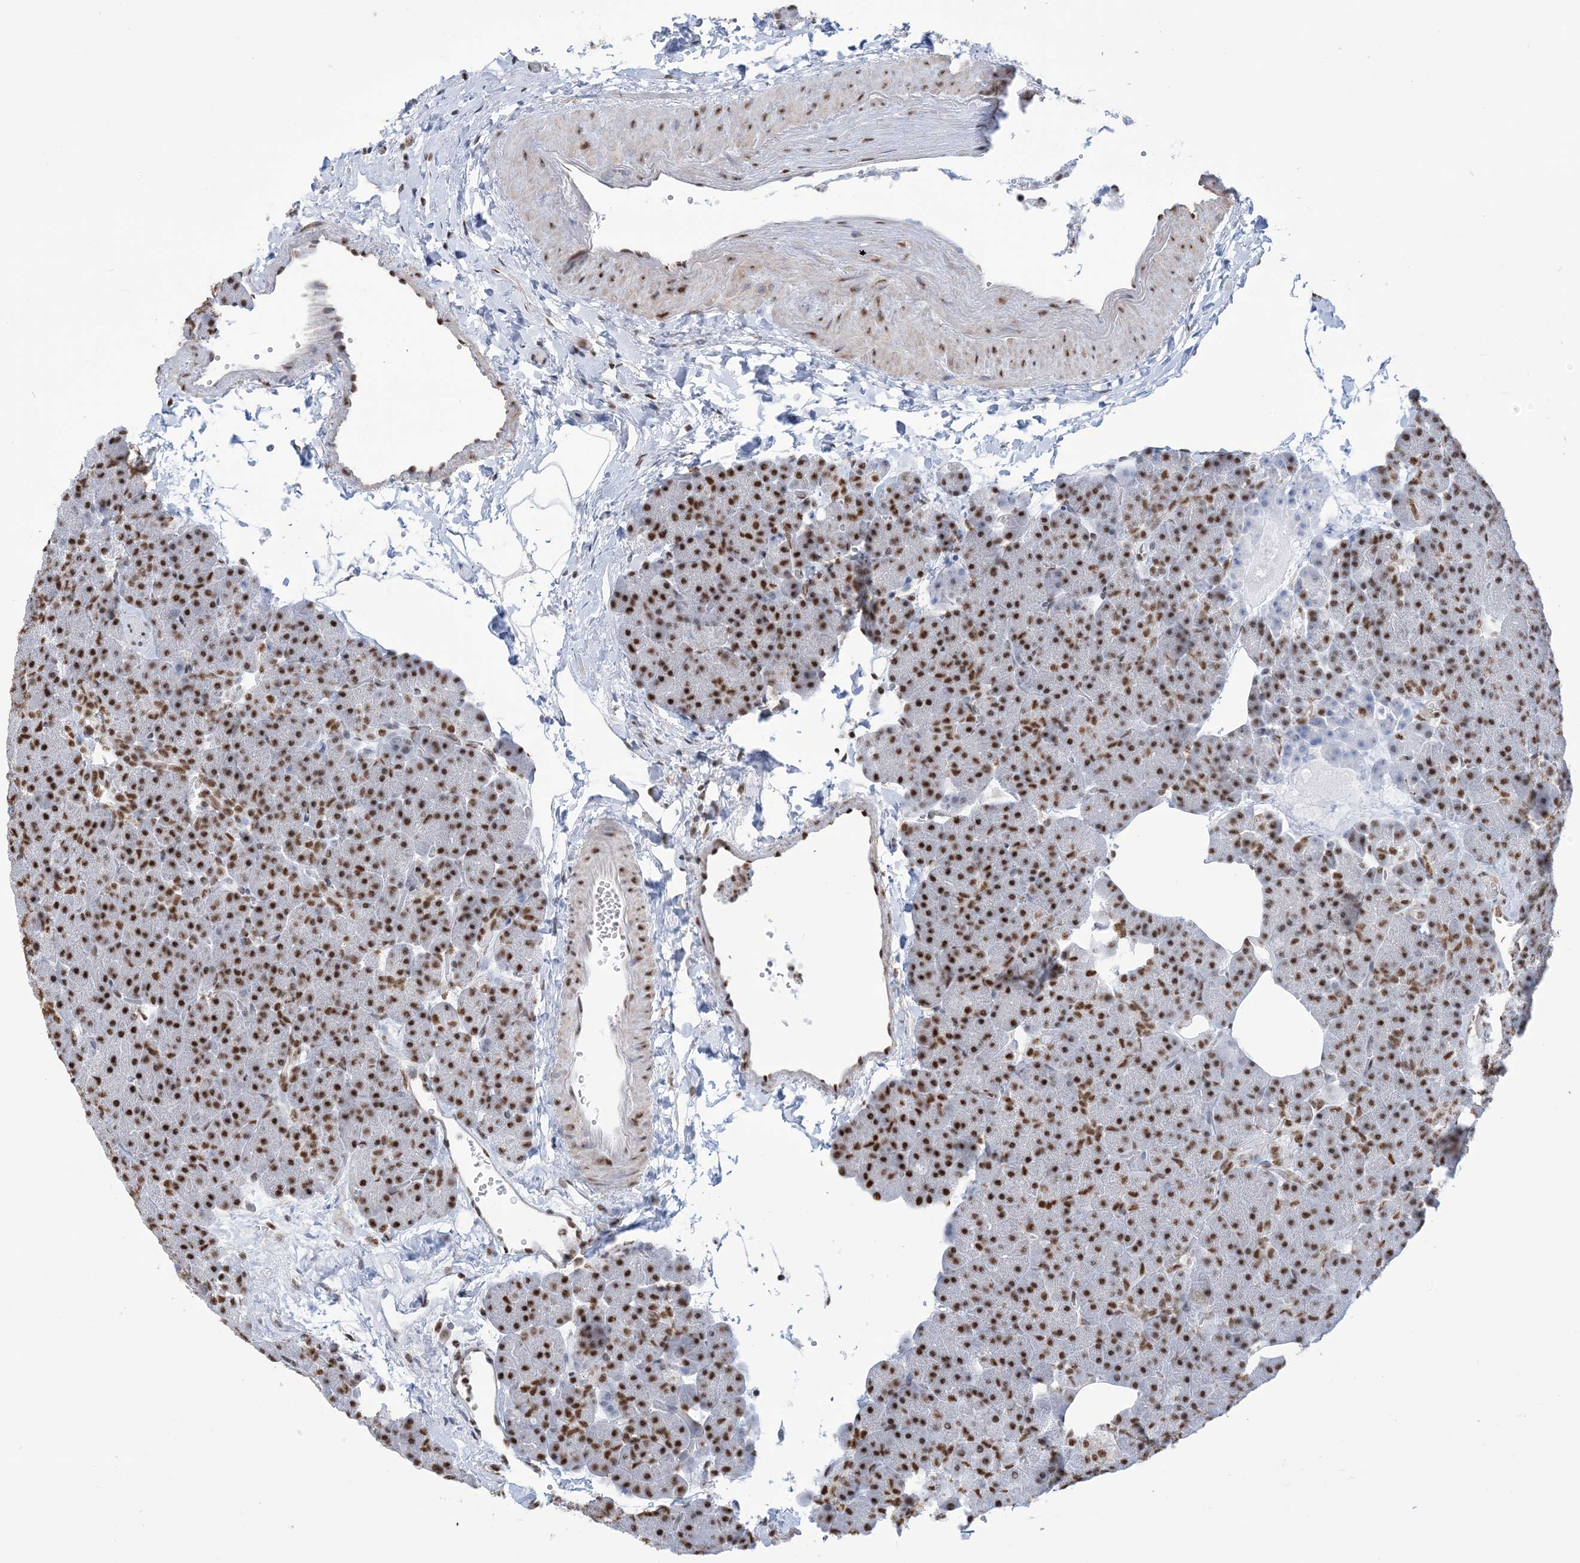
{"staining": {"intensity": "strong", "quantity": ">75%", "location": "nuclear"}, "tissue": "pancreas", "cell_type": "Exocrine glandular cells", "image_type": "normal", "snomed": [{"axis": "morphology", "description": "Normal tissue, NOS"}, {"axis": "morphology", "description": "Carcinoid, malignant, NOS"}, {"axis": "topography", "description": "Pancreas"}], "caption": "An IHC histopathology image of normal tissue is shown. Protein staining in brown highlights strong nuclear positivity in pancreas within exocrine glandular cells.", "gene": "ZNF792", "patient": {"sex": "female", "age": 35}}